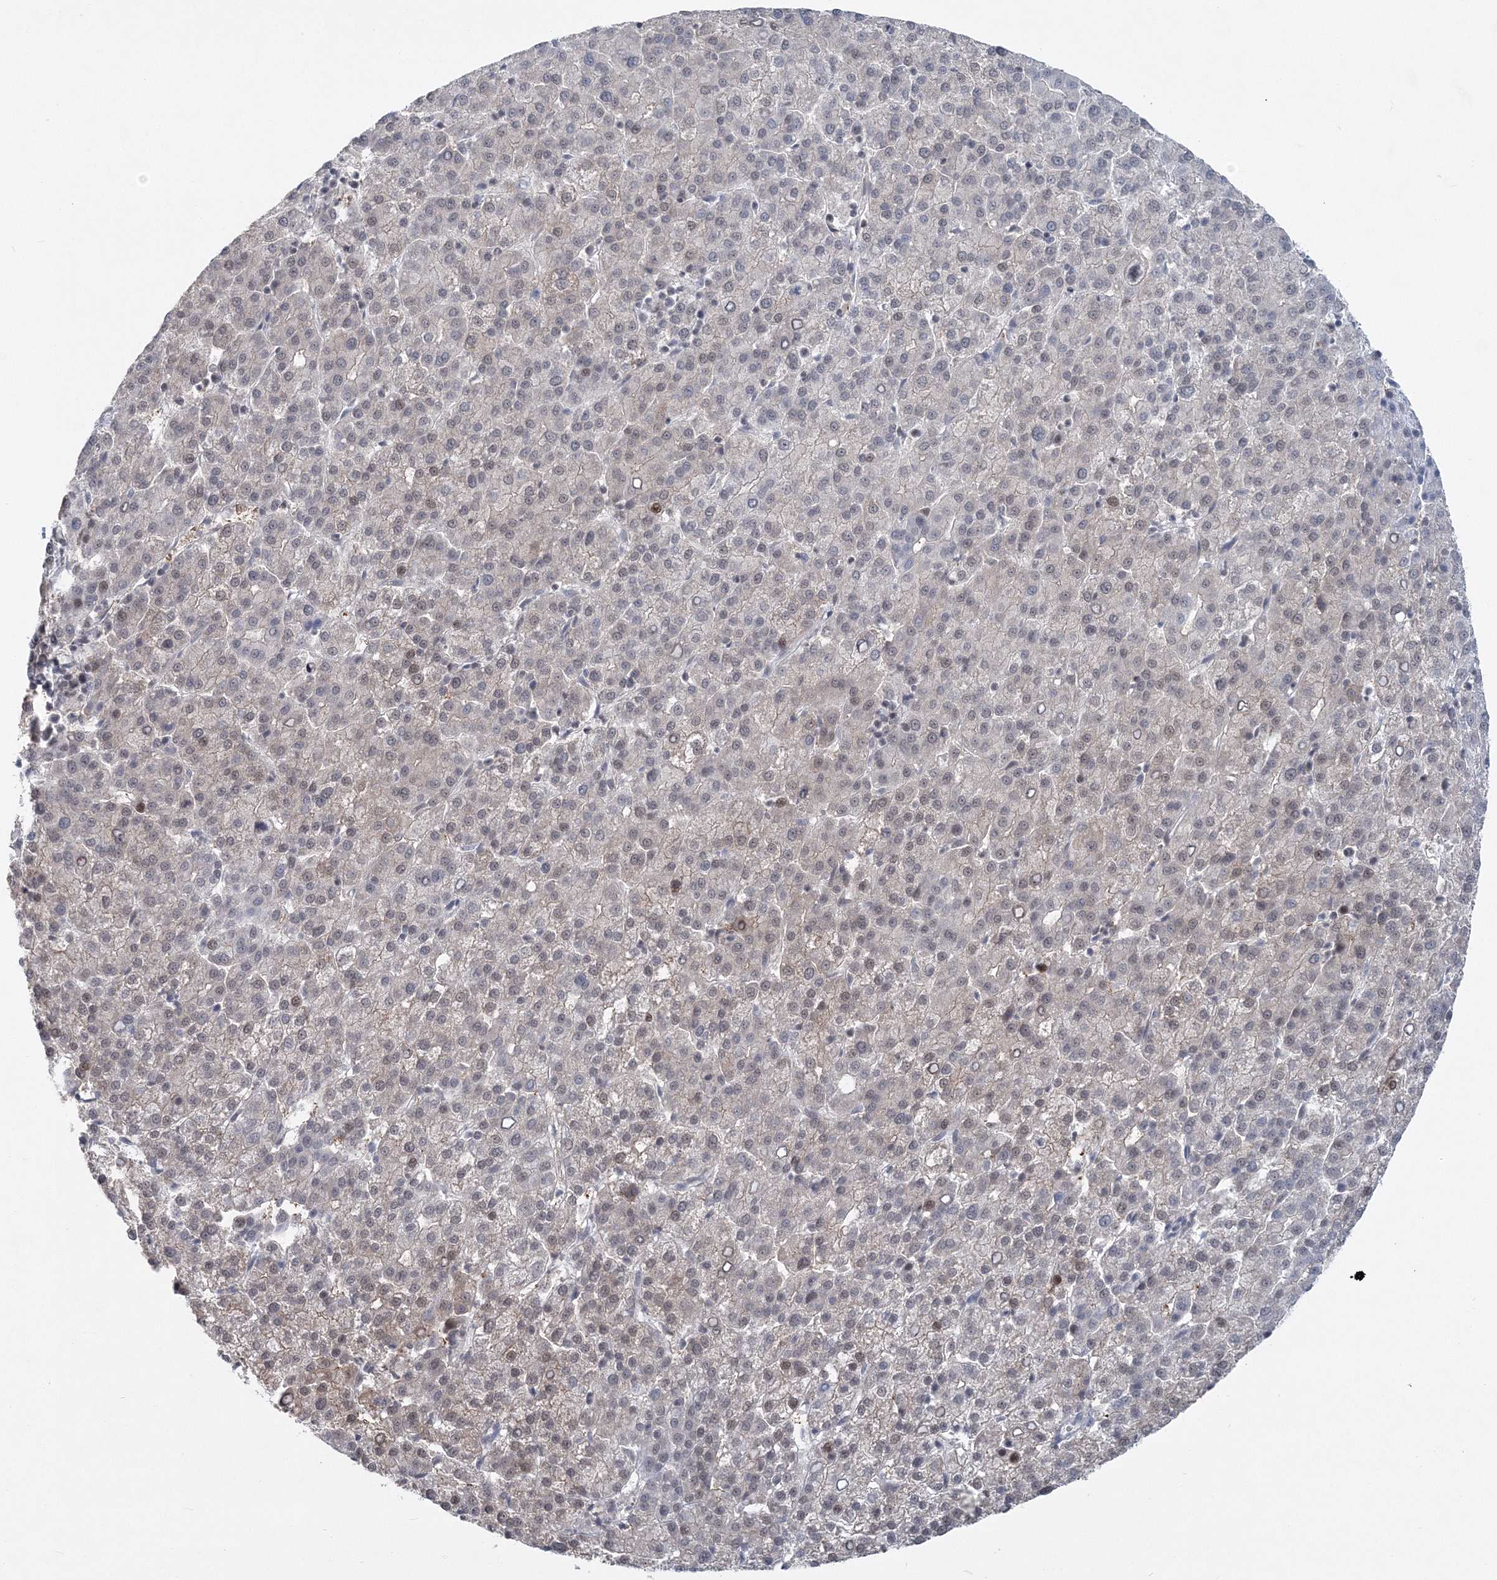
{"staining": {"intensity": "weak", "quantity": "<25%", "location": "nuclear"}, "tissue": "liver cancer", "cell_type": "Tumor cells", "image_type": "cancer", "snomed": [{"axis": "morphology", "description": "Carcinoma, Hepatocellular, NOS"}, {"axis": "topography", "description": "Liver"}], "caption": "This image is of liver cancer (hepatocellular carcinoma) stained with immunohistochemistry (IHC) to label a protein in brown with the nuclei are counter-stained blue. There is no positivity in tumor cells.", "gene": "PDS5A", "patient": {"sex": "female", "age": 58}}